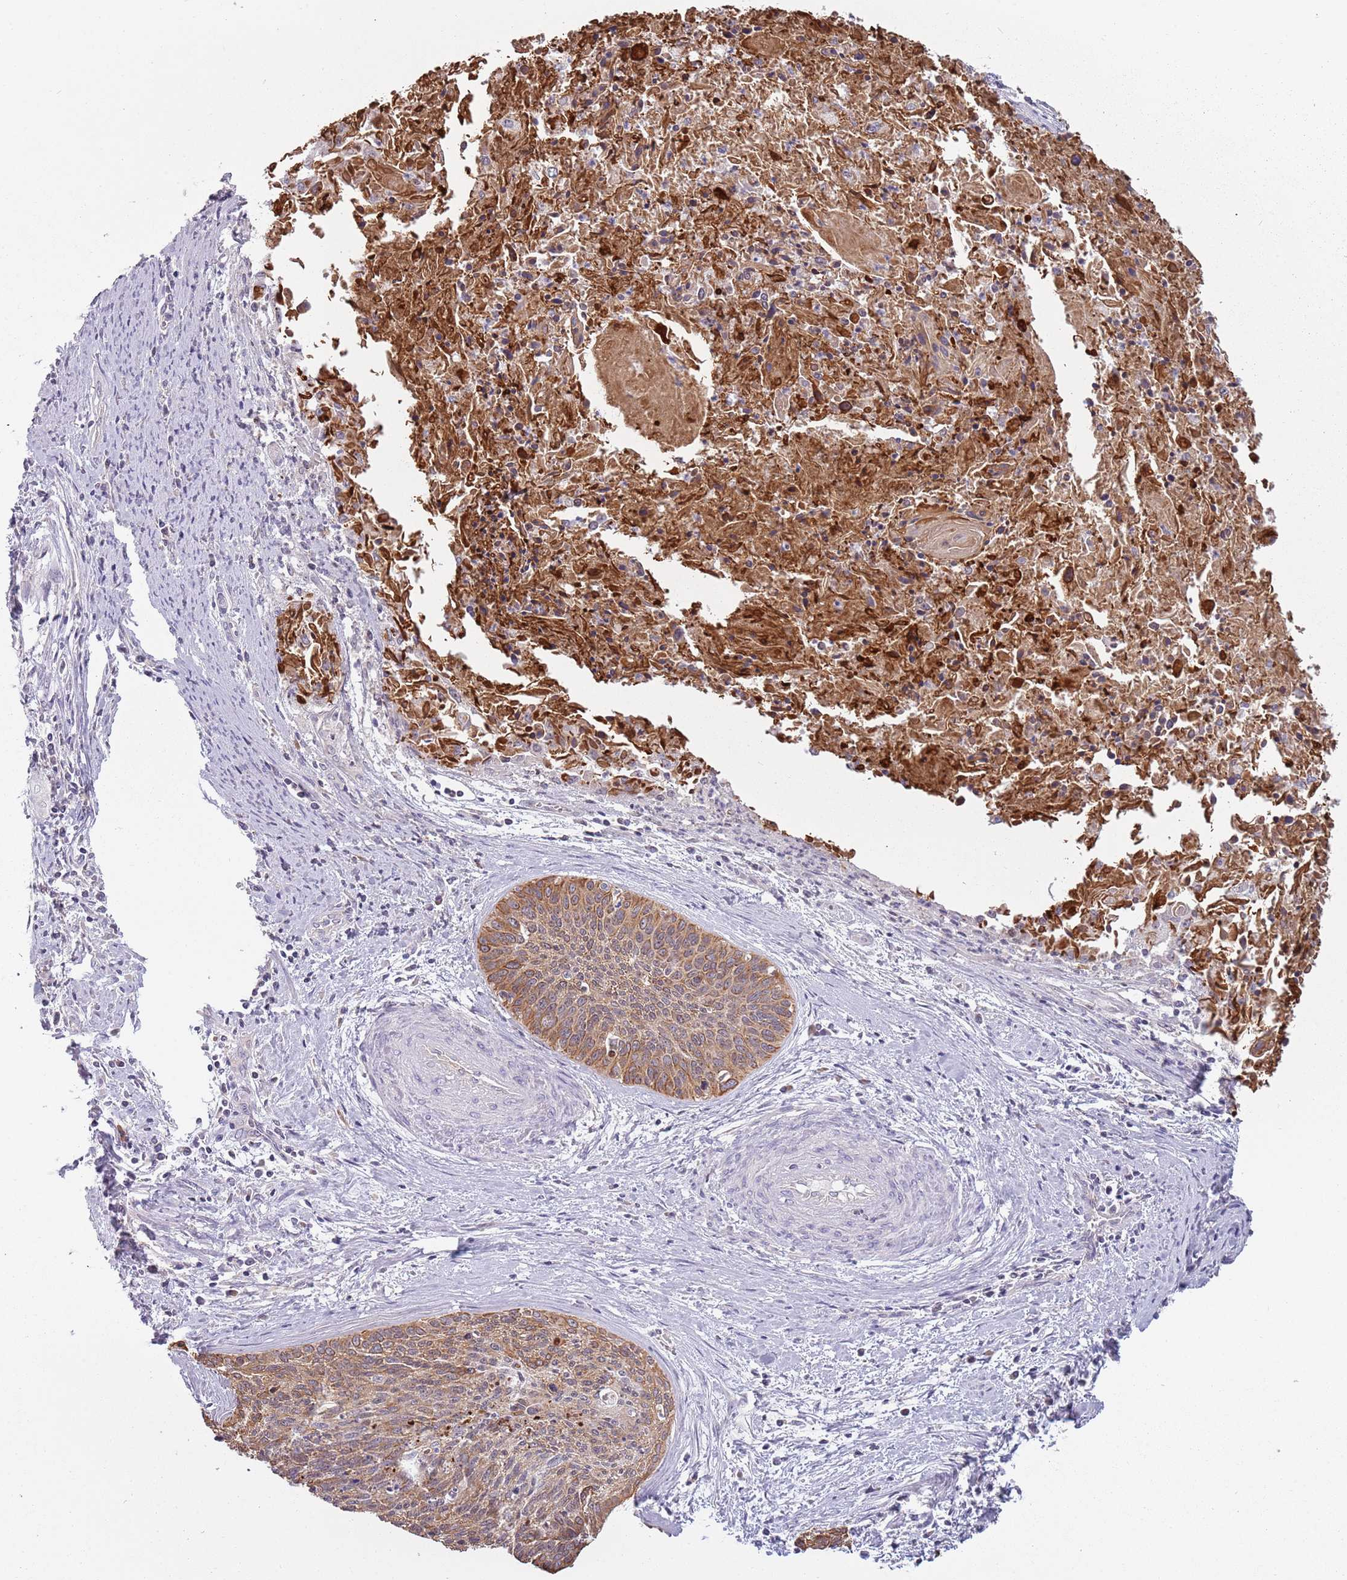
{"staining": {"intensity": "moderate", "quantity": ">75%", "location": "cytoplasmic/membranous"}, "tissue": "cervical cancer", "cell_type": "Tumor cells", "image_type": "cancer", "snomed": [{"axis": "morphology", "description": "Squamous cell carcinoma, NOS"}, {"axis": "topography", "description": "Cervix"}], "caption": "Cervical squamous cell carcinoma stained for a protein (brown) exhibits moderate cytoplasmic/membranous positive staining in approximately >75% of tumor cells.", "gene": "SYS1", "patient": {"sex": "female", "age": 55}}